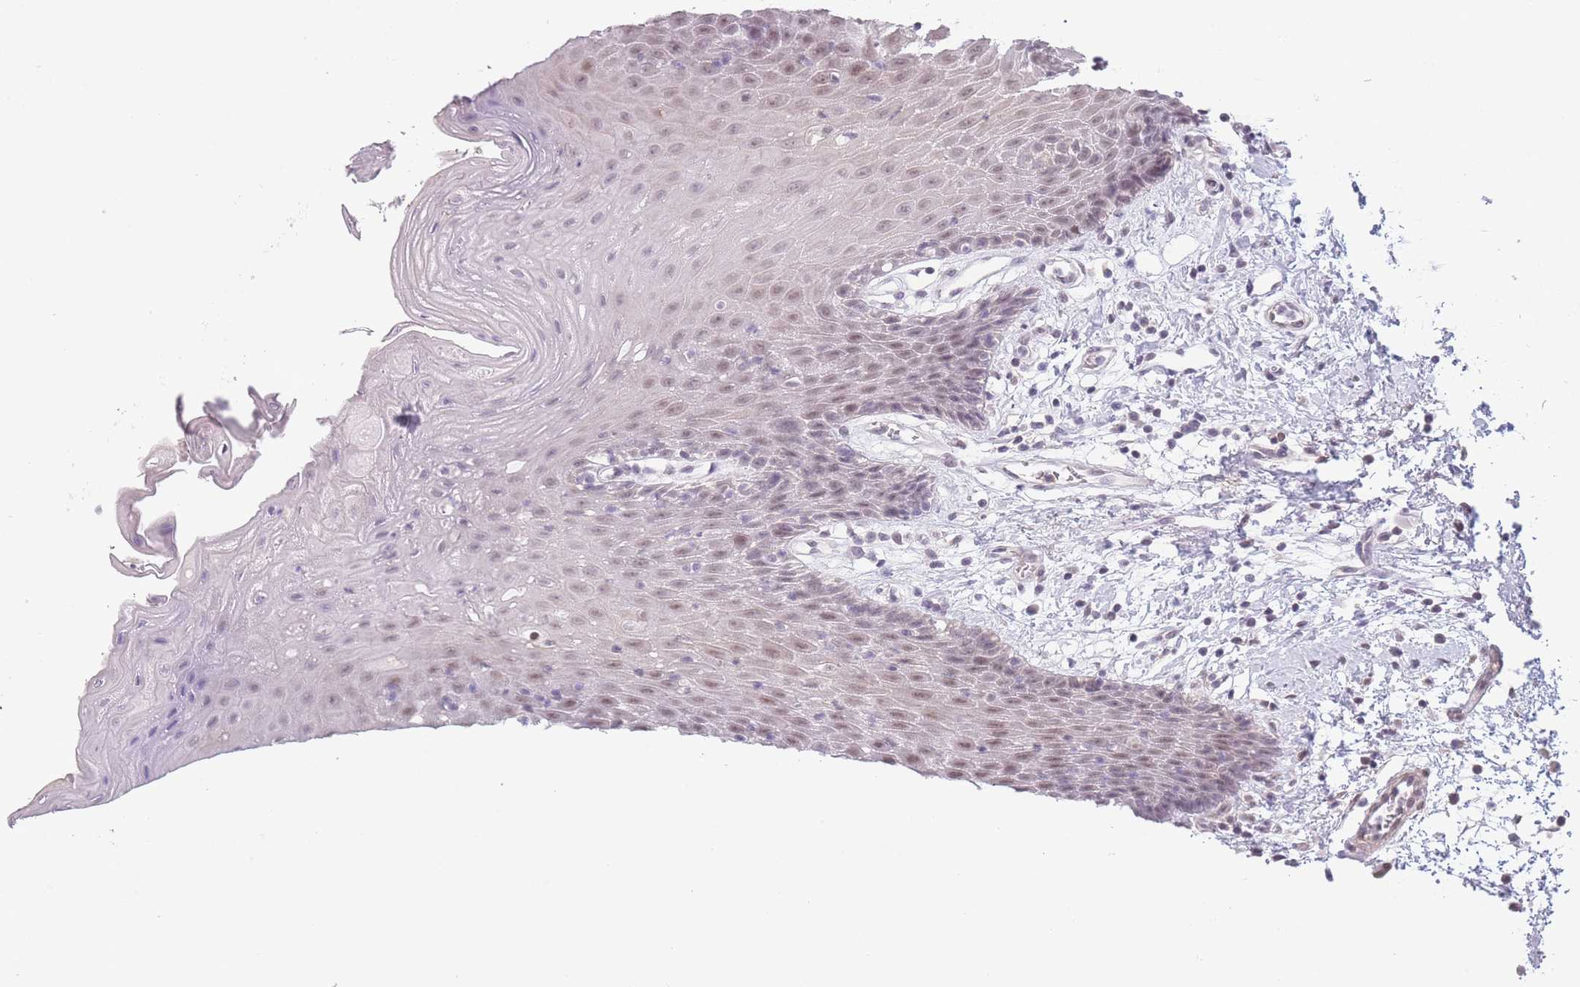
{"staining": {"intensity": "moderate", "quantity": "25%-75%", "location": "nuclear"}, "tissue": "oral mucosa", "cell_type": "Squamous epithelial cells", "image_type": "normal", "snomed": [{"axis": "morphology", "description": "Normal tissue, NOS"}, {"axis": "topography", "description": "Oral tissue"}, {"axis": "topography", "description": "Tounge, NOS"}], "caption": "Moderate nuclear staining for a protein is appreciated in approximately 25%-75% of squamous epithelial cells of normal oral mucosa using immunohistochemistry (IHC).", "gene": "SIN3B", "patient": {"sex": "female", "age": 59}}